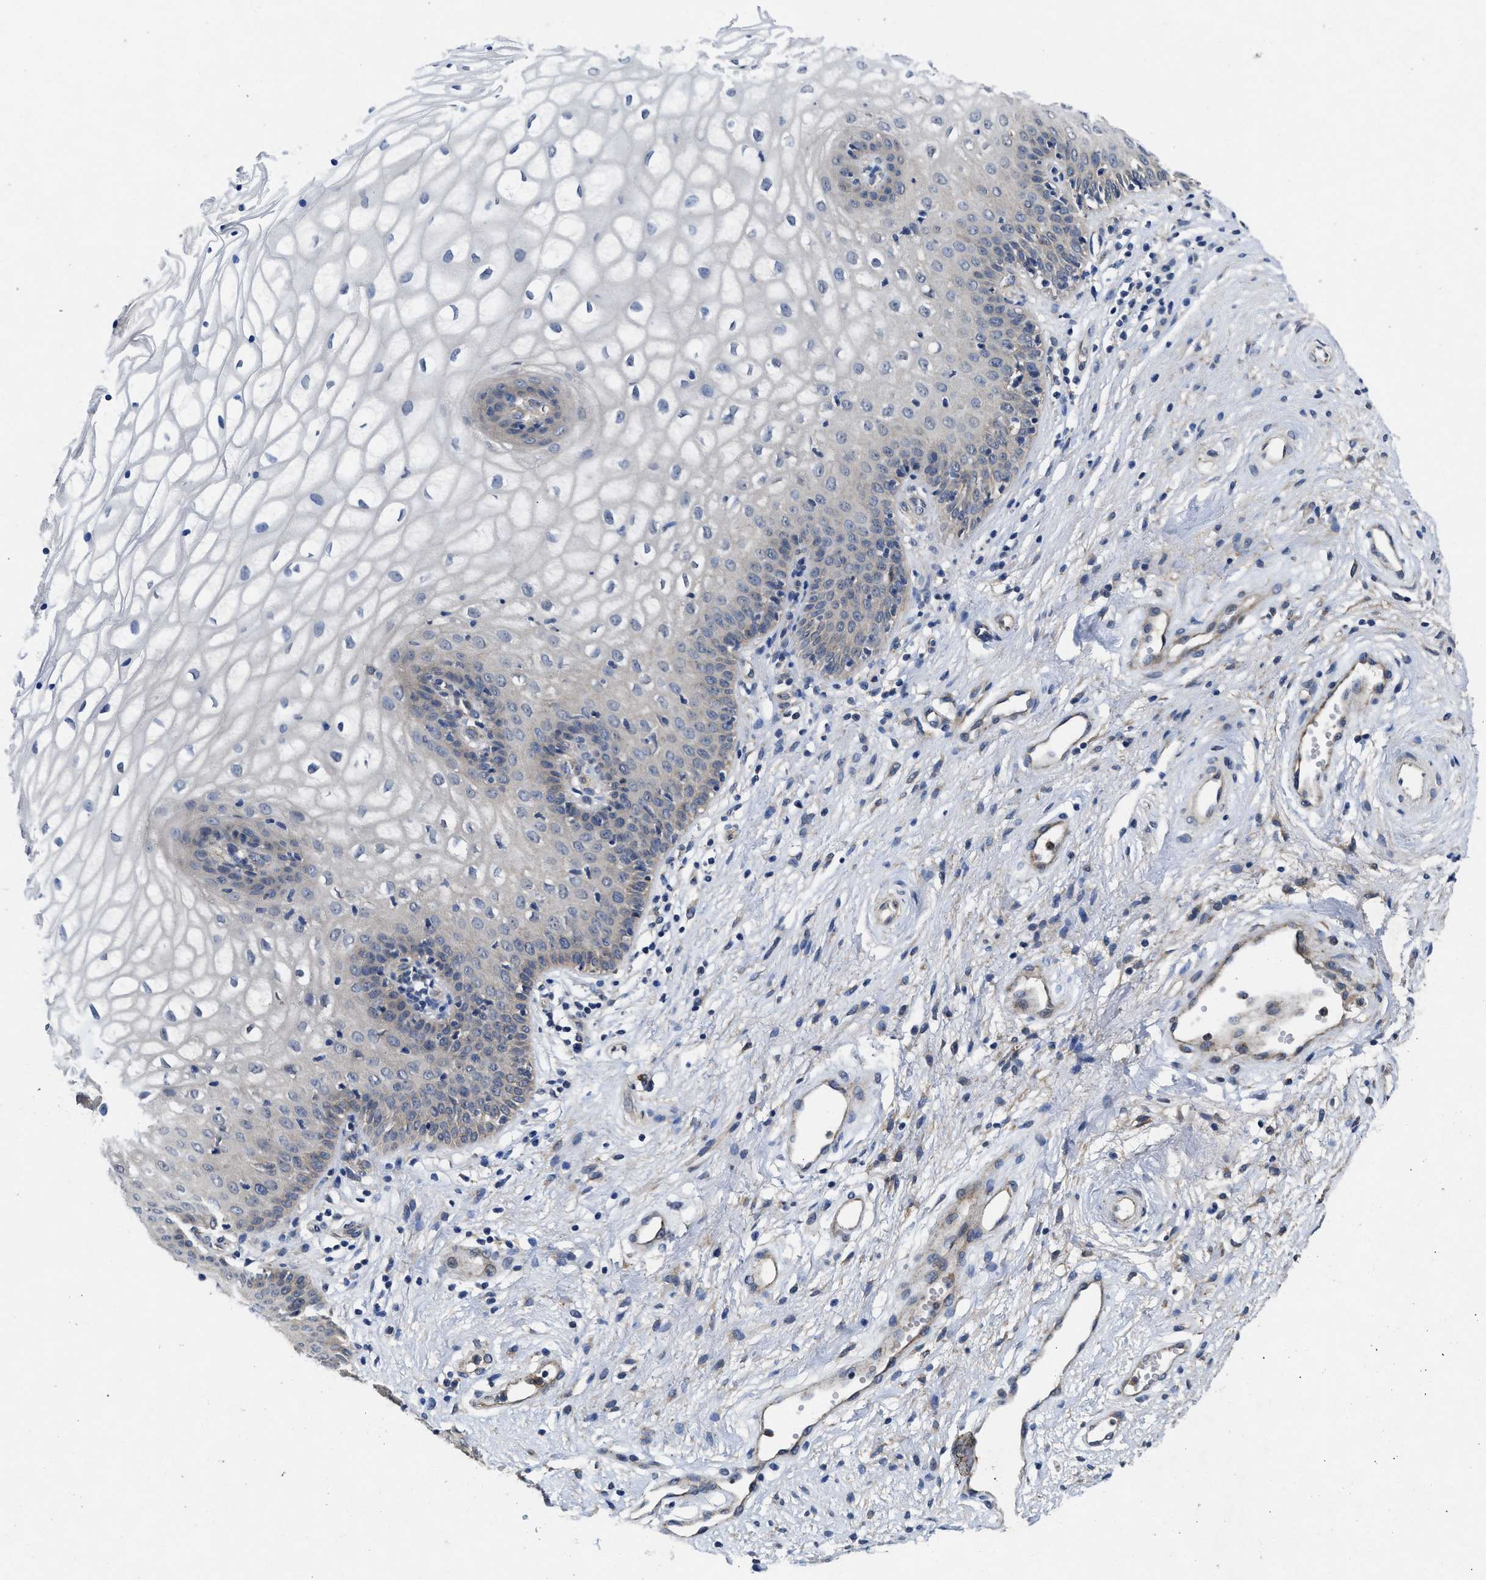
{"staining": {"intensity": "weak", "quantity": "25%-75%", "location": "cytoplasmic/membranous"}, "tissue": "vagina", "cell_type": "Squamous epithelial cells", "image_type": "normal", "snomed": [{"axis": "morphology", "description": "Normal tissue, NOS"}, {"axis": "topography", "description": "Vagina"}], "caption": "A high-resolution micrograph shows immunohistochemistry (IHC) staining of normal vagina, which exhibits weak cytoplasmic/membranous staining in approximately 25%-75% of squamous epithelial cells.", "gene": "PKD2", "patient": {"sex": "female", "age": 34}}